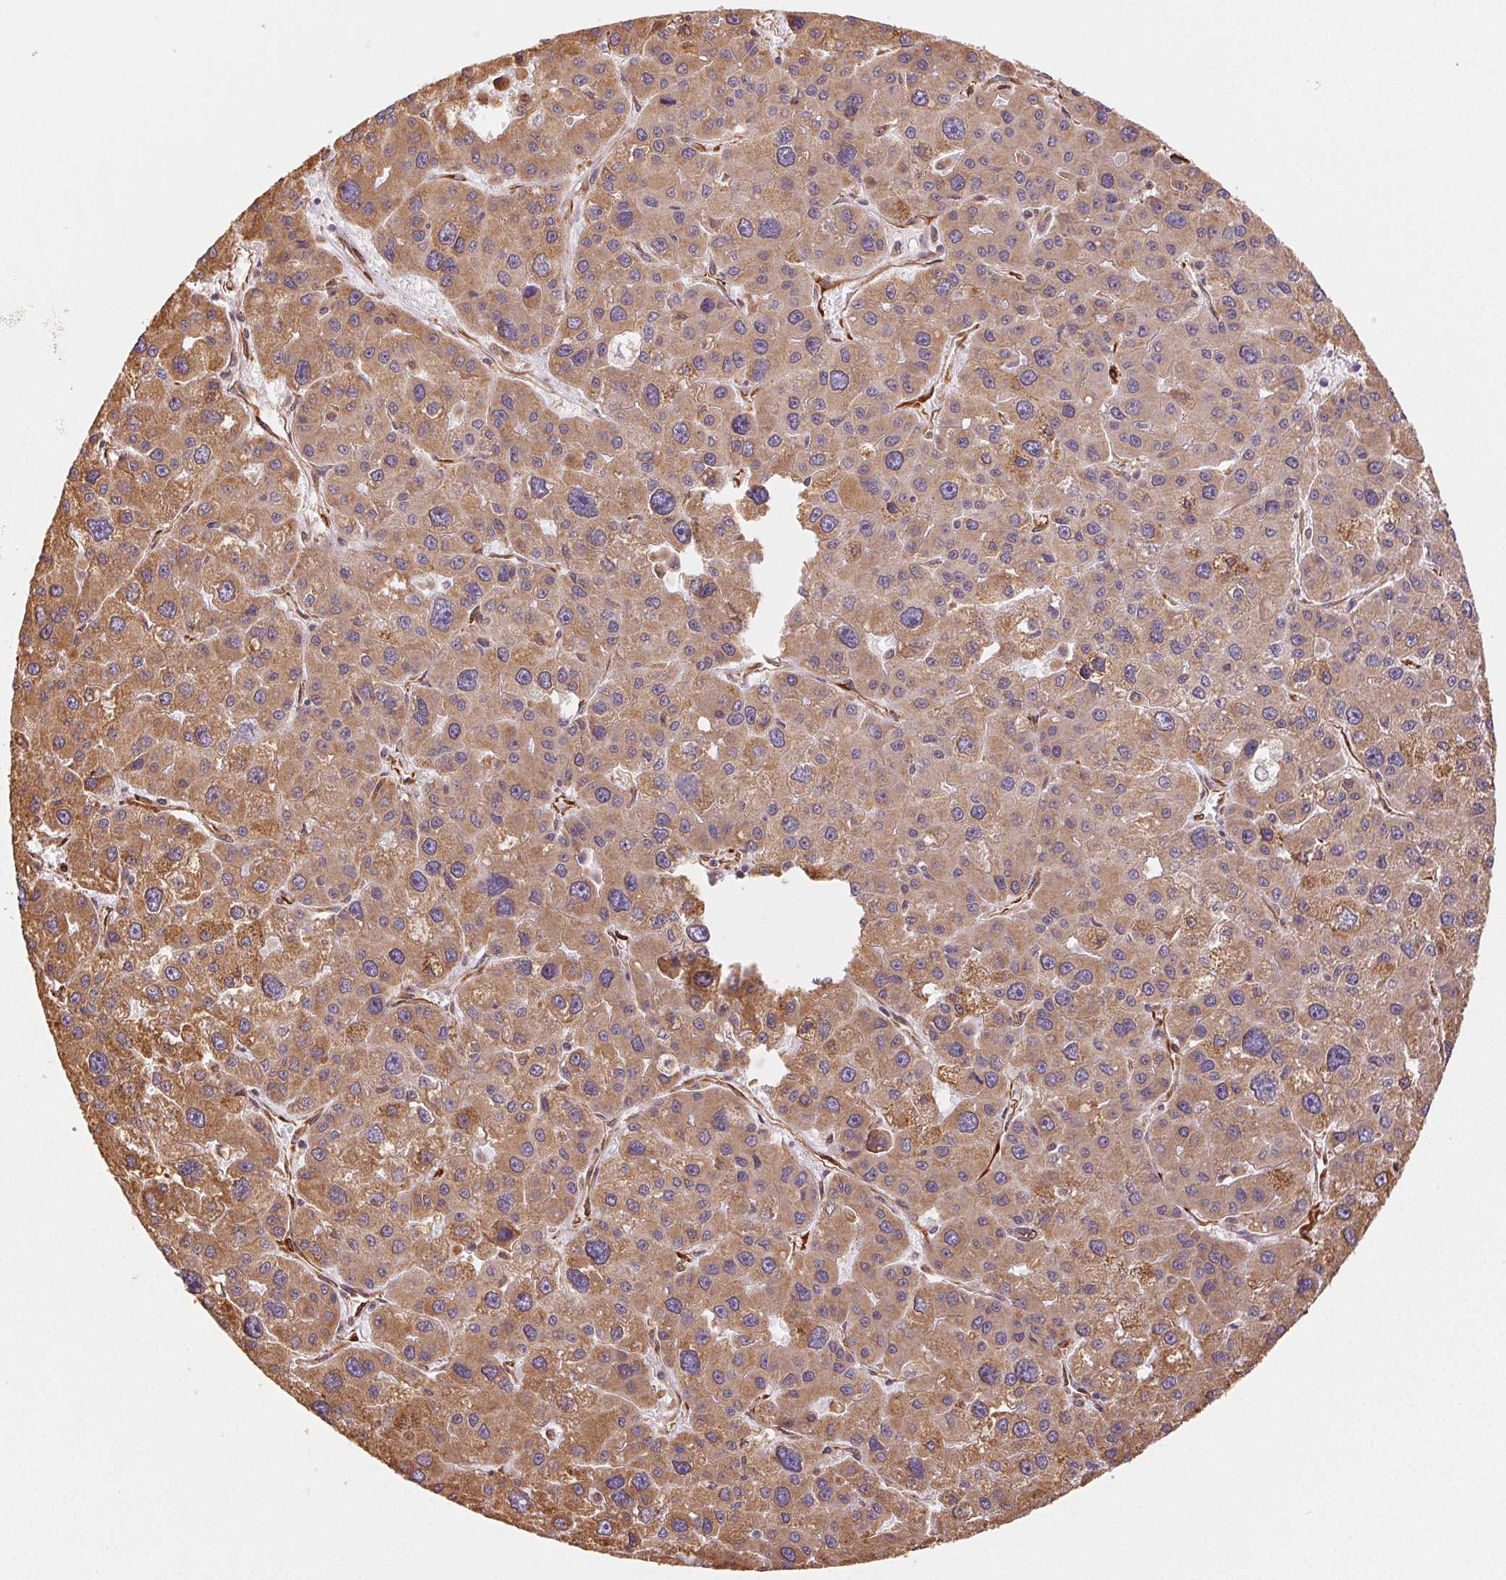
{"staining": {"intensity": "moderate", "quantity": ">75%", "location": "cytoplasmic/membranous"}, "tissue": "liver cancer", "cell_type": "Tumor cells", "image_type": "cancer", "snomed": [{"axis": "morphology", "description": "Carcinoma, Hepatocellular, NOS"}, {"axis": "topography", "description": "Liver"}], "caption": "Immunohistochemical staining of liver hepatocellular carcinoma demonstrates moderate cytoplasmic/membranous protein staining in about >75% of tumor cells.", "gene": "RCN3", "patient": {"sex": "male", "age": 73}}